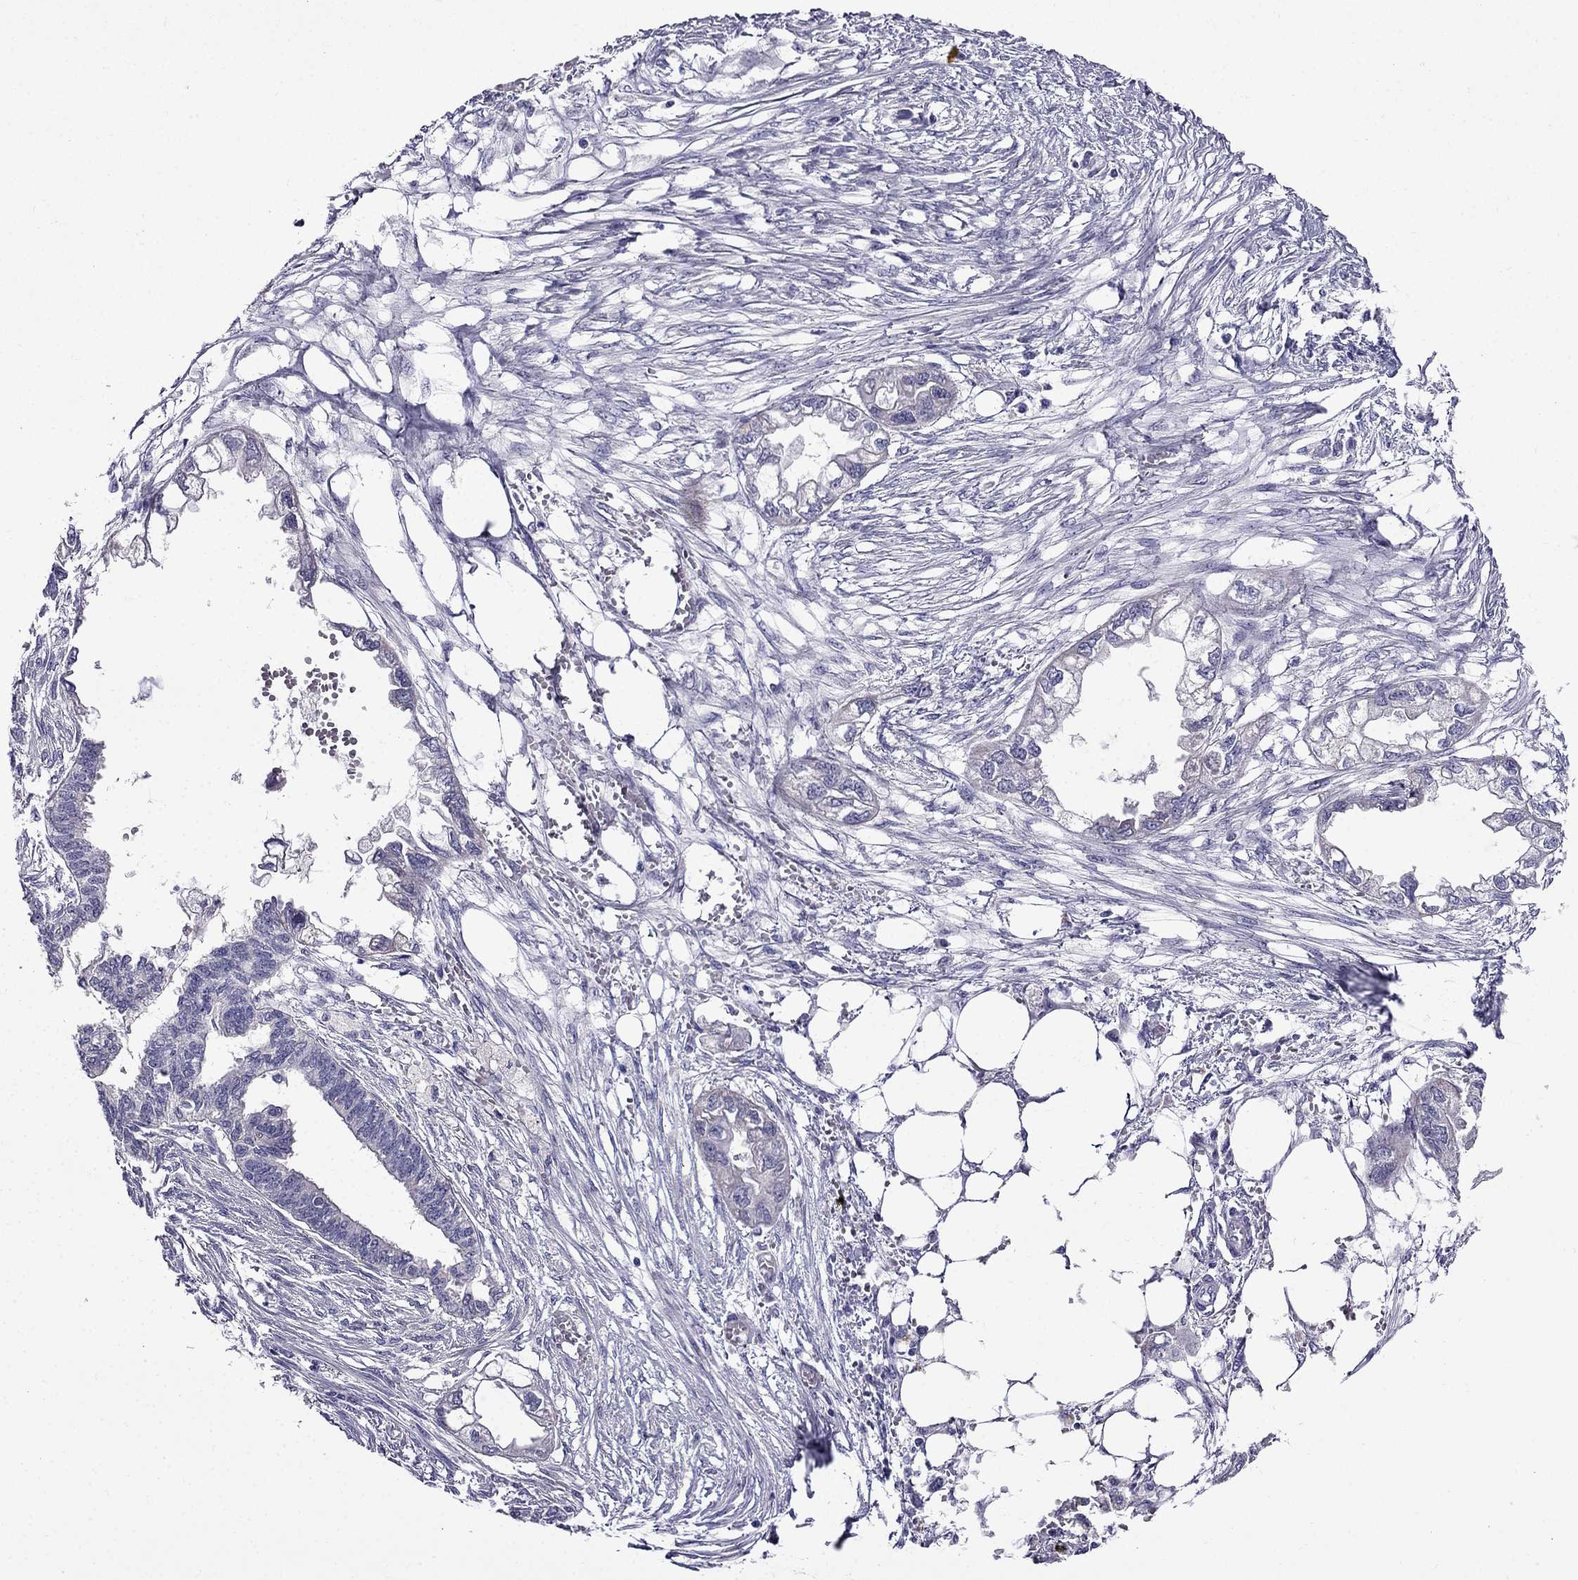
{"staining": {"intensity": "negative", "quantity": "none", "location": "none"}, "tissue": "endometrial cancer", "cell_type": "Tumor cells", "image_type": "cancer", "snomed": [{"axis": "morphology", "description": "Adenocarcinoma, NOS"}, {"axis": "morphology", "description": "Adenocarcinoma, metastatic, NOS"}, {"axis": "topography", "description": "Adipose tissue"}, {"axis": "topography", "description": "Endometrium"}], "caption": "Immunohistochemical staining of human endometrial cancer (adenocarcinoma) exhibits no significant staining in tumor cells. (Brightfield microscopy of DAB immunohistochemistry at high magnification).", "gene": "PI16", "patient": {"sex": "female", "age": 67}}